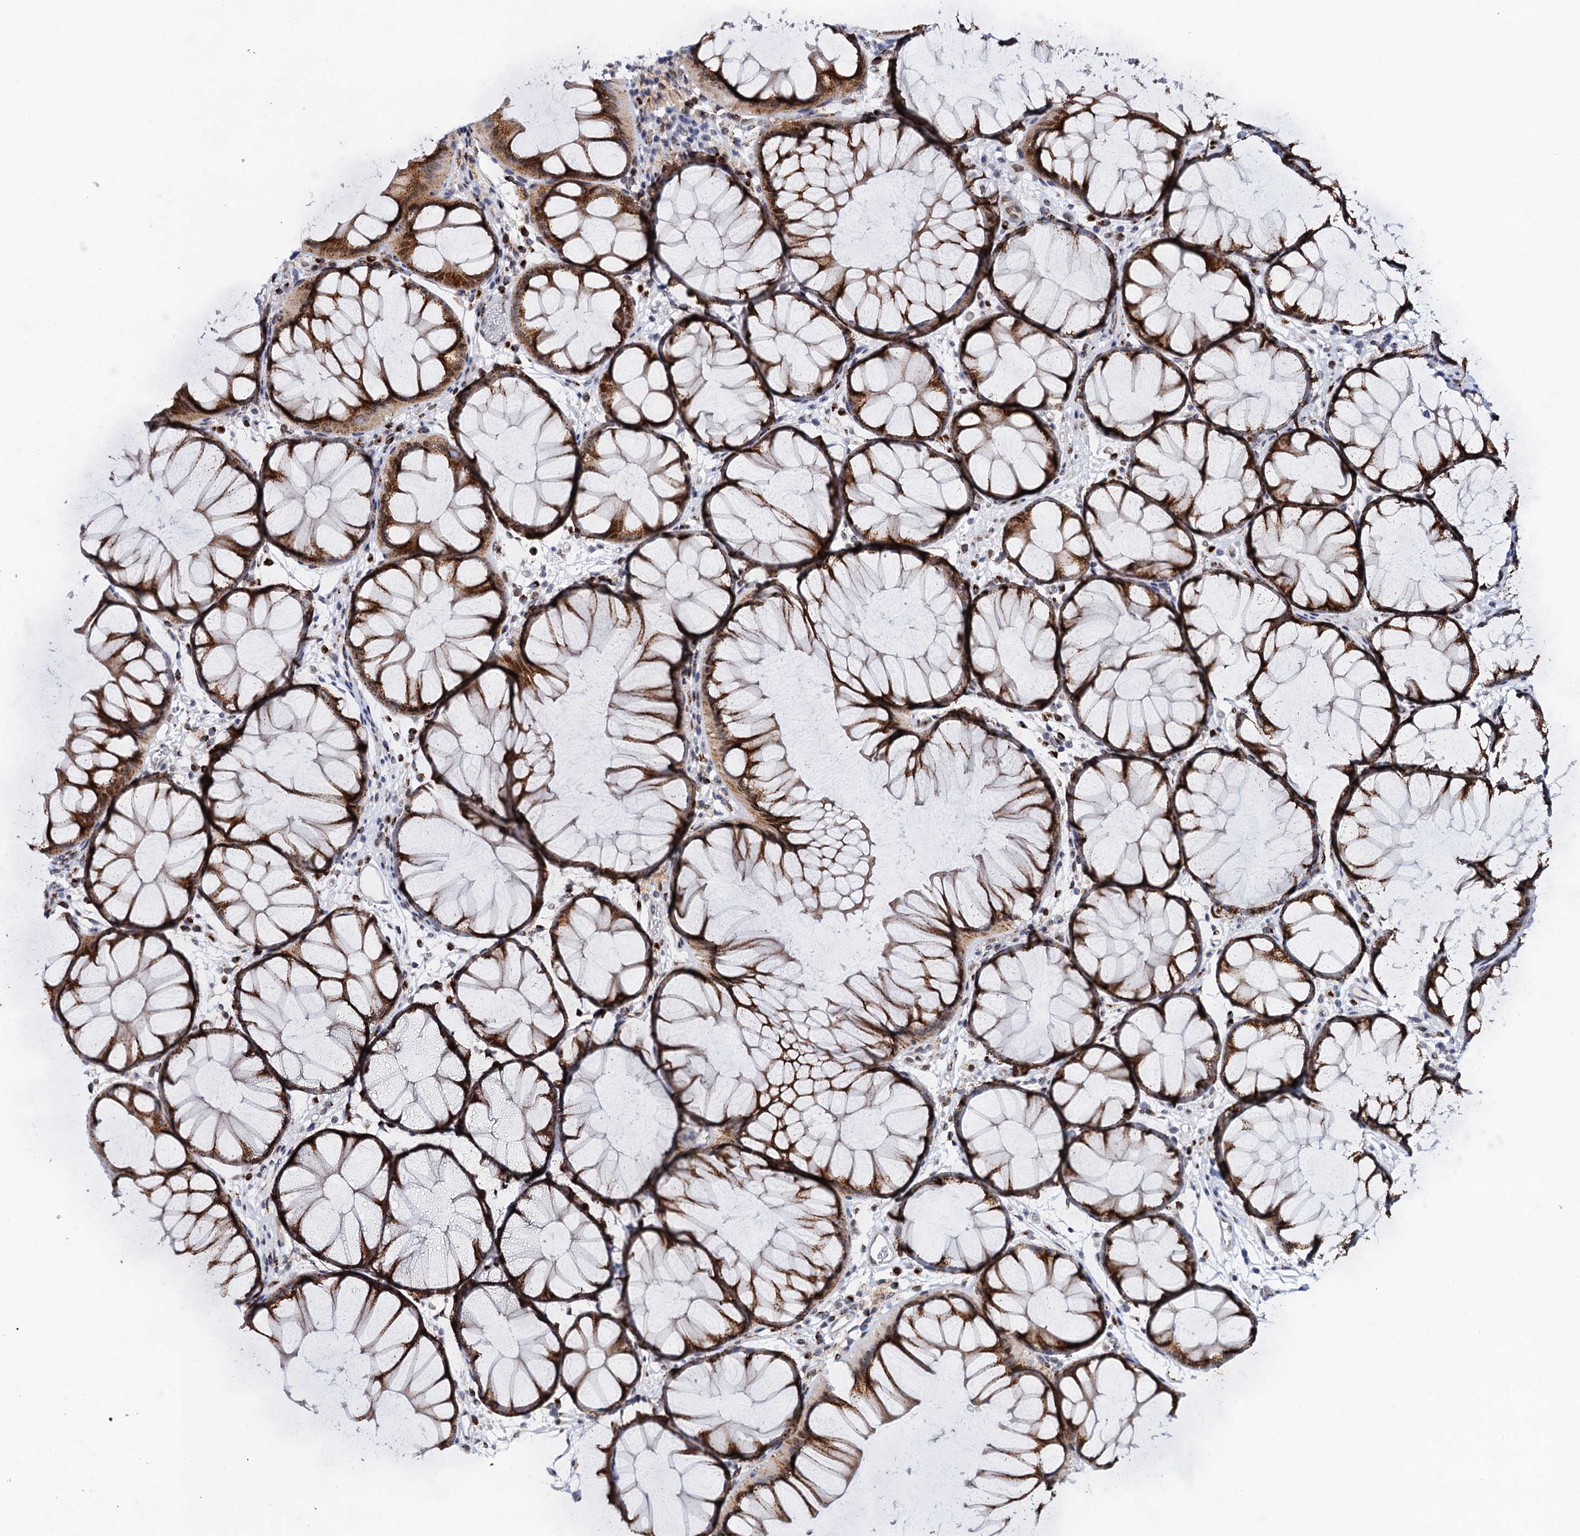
{"staining": {"intensity": "weak", "quantity": ">75%", "location": "cytoplasmic/membranous"}, "tissue": "colon", "cell_type": "Endothelial cells", "image_type": "normal", "snomed": [{"axis": "morphology", "description": "Normal tissue, NOS"}, {"axis": "topography", "description": "Colon"}], "caption": "An immunohistochemistry (IHC) micrograph of unremarkable tissue is shown. Protein staining in brown highlights weak cytoplasmic/membranous positivity in colon within endothelial cells. (Stains: DAB in brown, nuclei in blue, Microscopy: brightfield microscopy at high magnification).", "gene": "THAP2", "patient": {"sex": "female", "age": 82}}